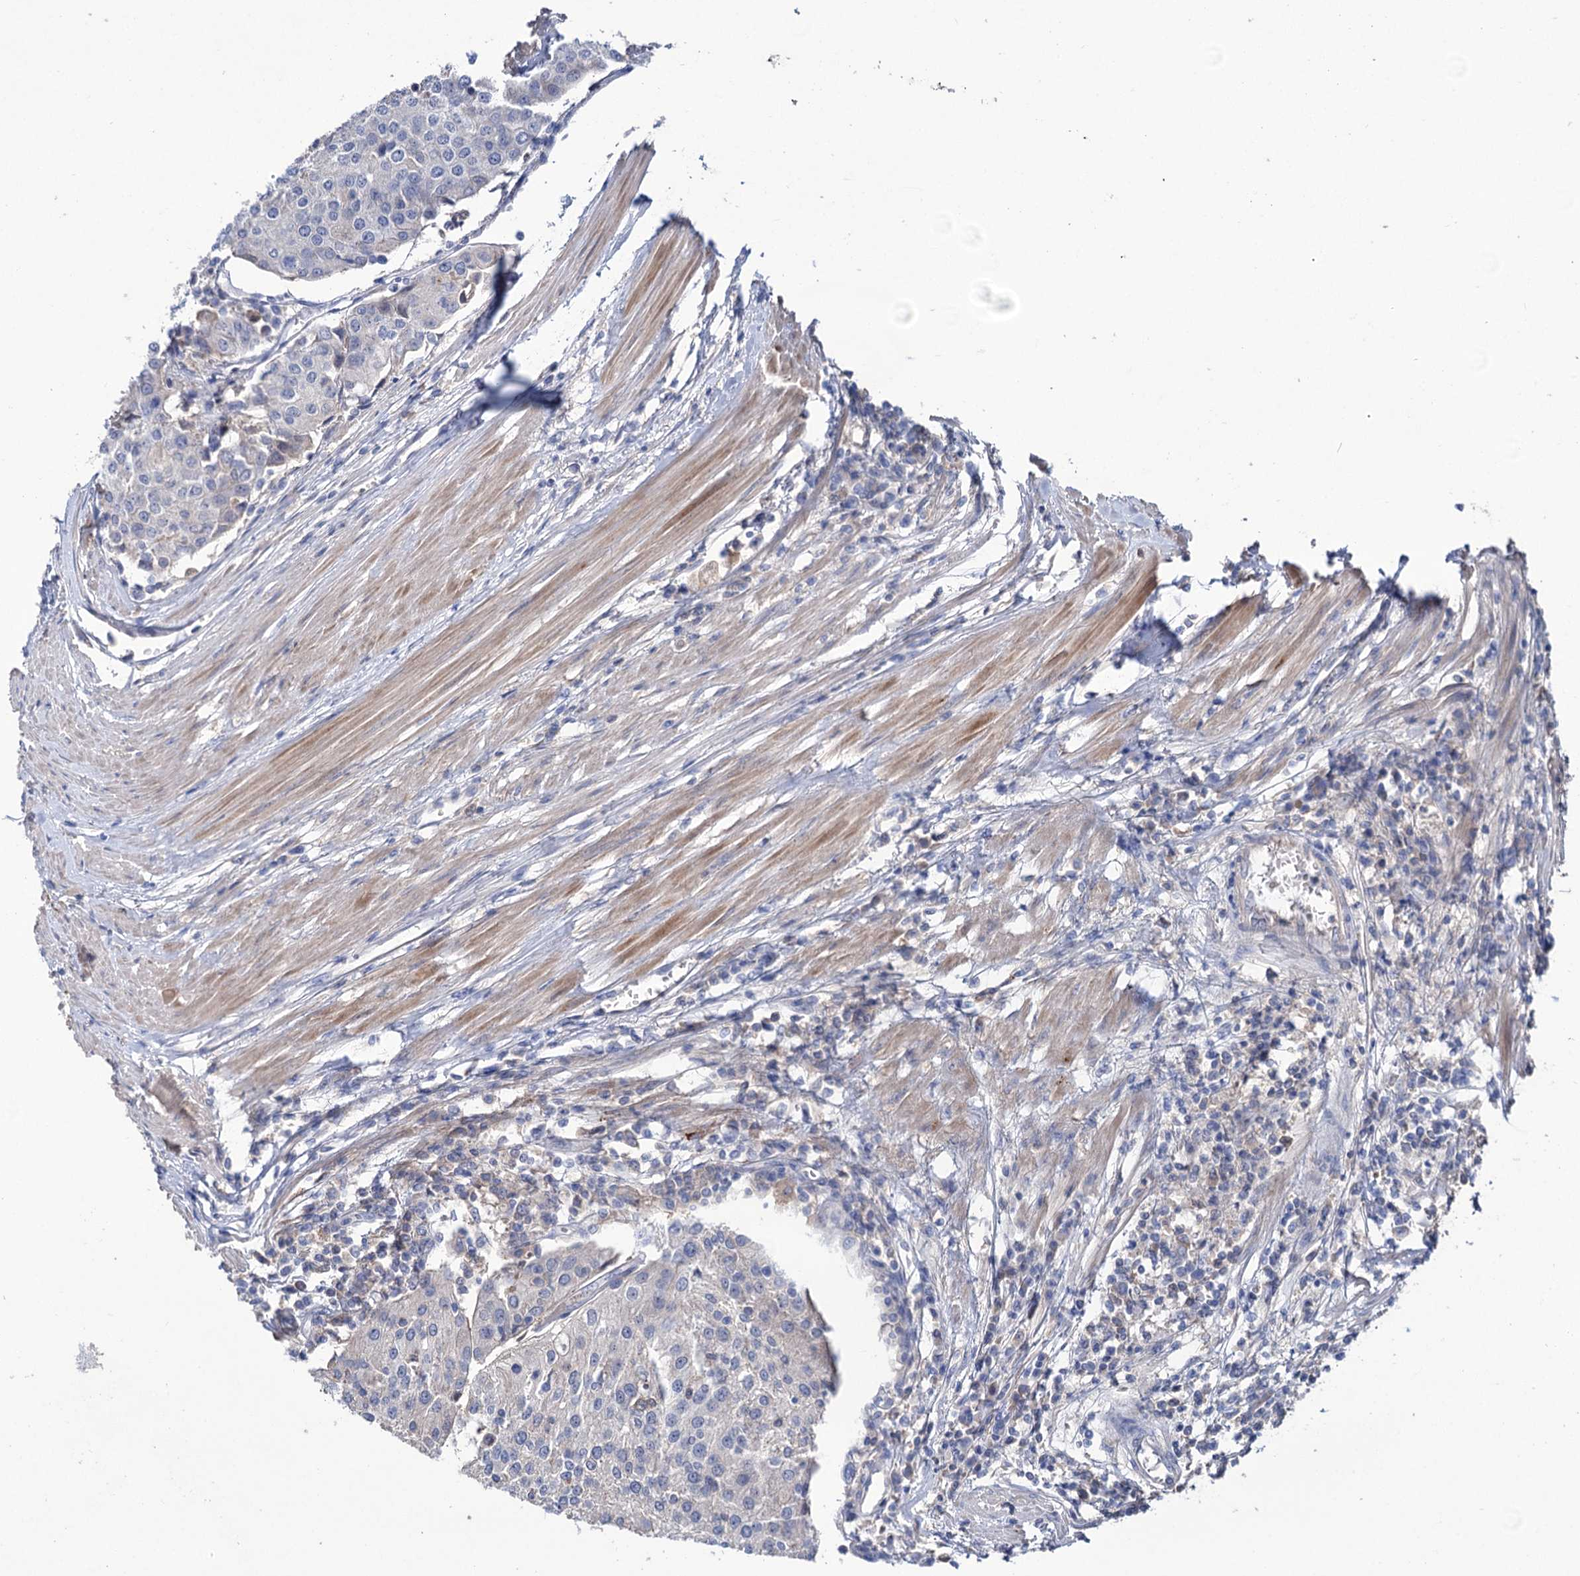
{"staining": {"intensity": "negative", "quantity": "none", "location": "none"}, "tissue": "urothelial cancer", "cell_type": "Tumor cells", "image_type": "cancer", "snomed": [{"axis": "morphology", "description": "Urothelial carcinoma, High grade"}, {"axis": "topography", "description": "Urinary bladder"}], "caption": "Micrograph shows no protein positivity in tumor cells of high-grade urothelial carcinoma tissue. The staining is performed using DAB (3,3'-diaminobenzidine) brown chromogen with nuclei counter-stained in using hematoxylin.", "gene": "PPP1R32", "patient": {"sex": "female", "age": 85}}